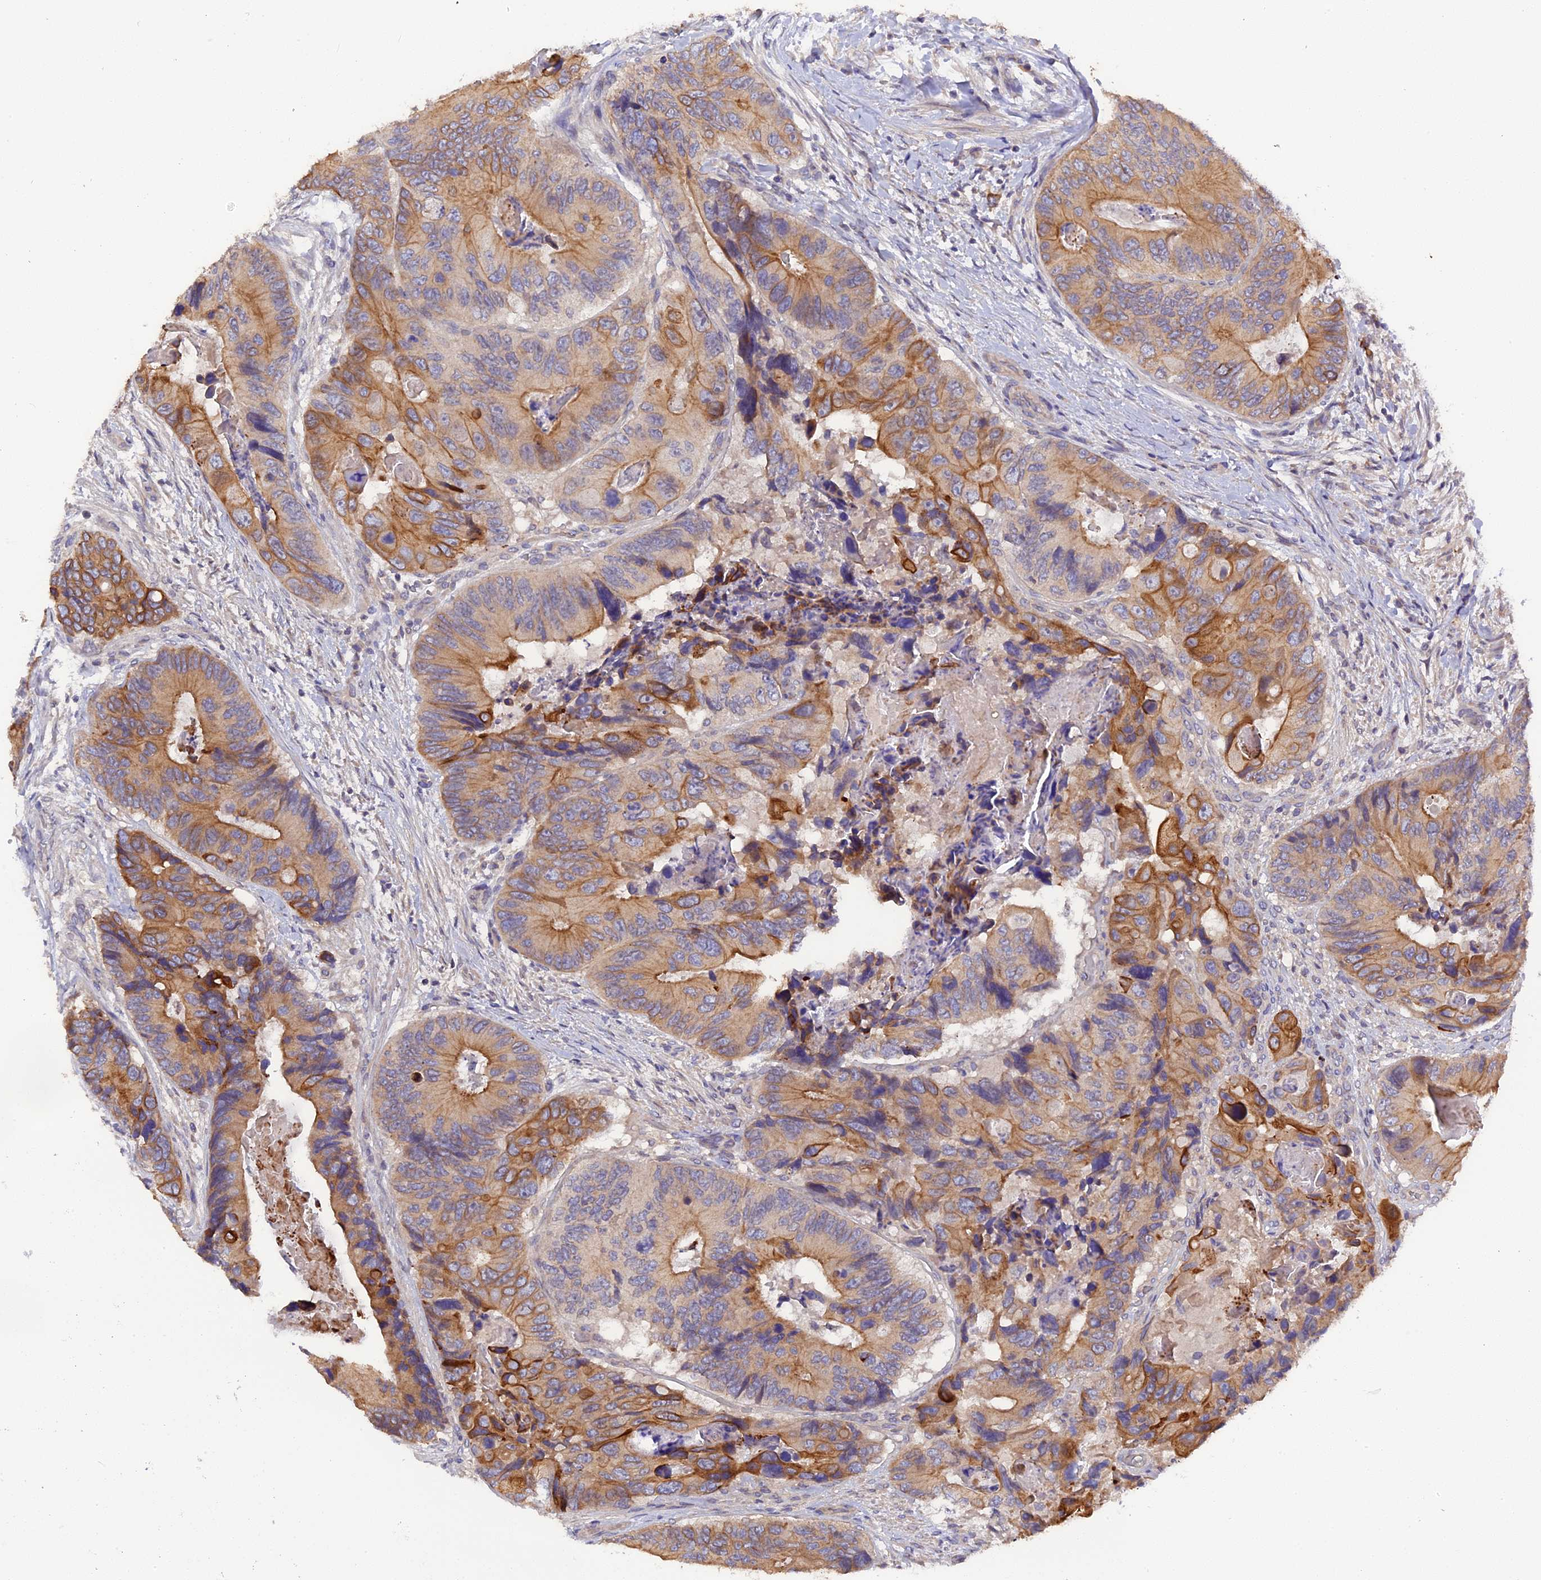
{"staining": {"intensity": "moderate", "quantity": ">75%", "location": "cytoplasmic/membranous"}, "tissue": "colorectal cancer", "cell_type": "Tumor cells", "image_type": "cancer", "snomed": [{"axis": "morphology", "description": "Adenocarcinoma, NOS"}, {"axis": "topography", "description": "Colon"}], "caption": "Brown immunohistochemical staining in human colorectal cancer exhibits moderate cytoplasmic/membranous positivity in approximately >75% of tumor cells.", "gene": "ZCCHC2", "patient": {"sex": "male", "age": 84}}